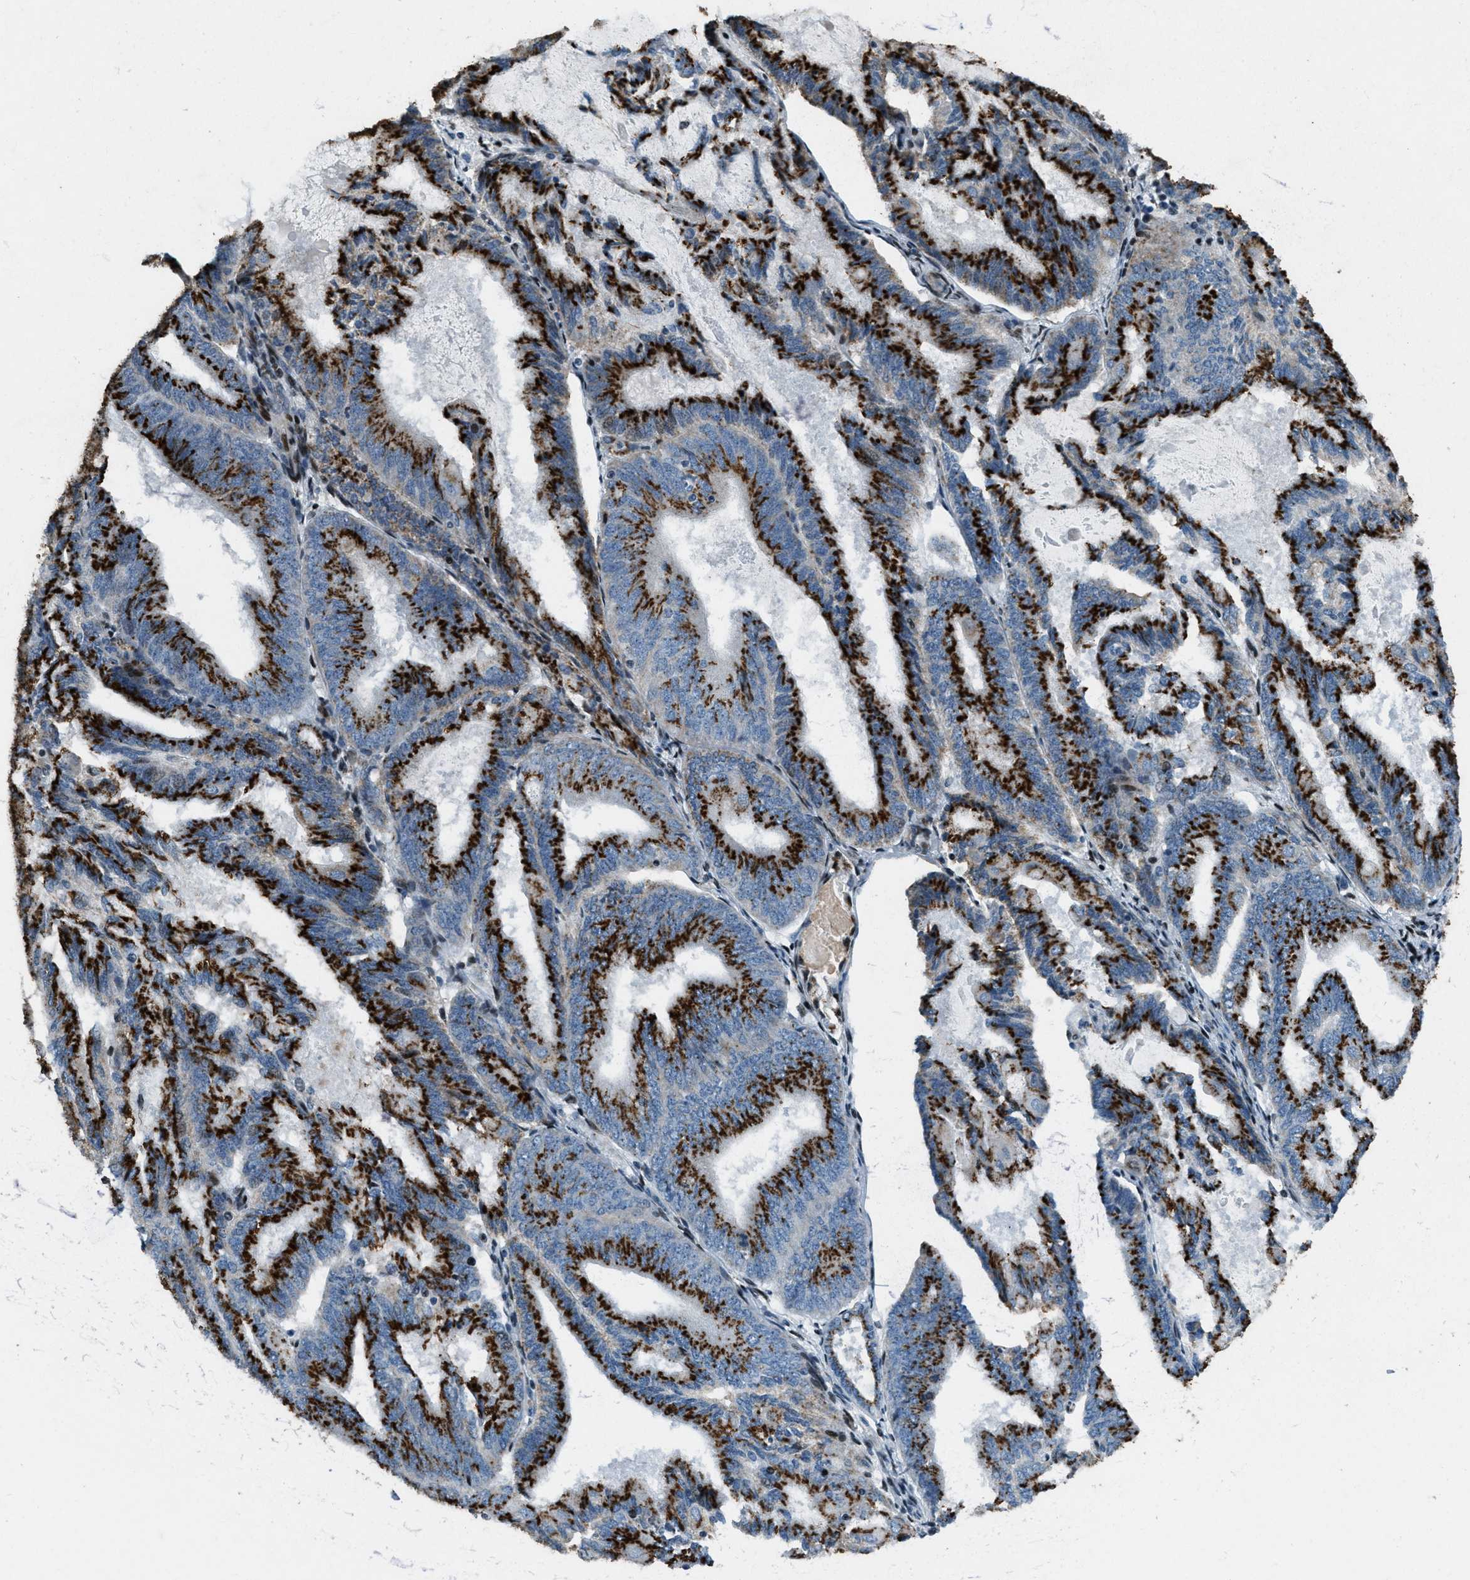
{"staining": {"intensity": "strong", "quantity": ">75%", "location": "cytoplasmic/membranous"}, "tissue": "endometrial cancer", "cell_type": "Tumor cells", "image_type": "cancer", "snomed": [{"axis": "morphology", "description": "Adenocarcinoma, NOS"}, {"axis": "topography", "description": "Endometrium"}], "caption": "Endometrial cancer stained with immunohistochemistry (IHC) displays strong cytoplasmic/membranous expression in approximately >75% of tumor cells. The protein of interest is shown in brown color, while the nuclei are stained blue.", "gene": "GPC6", "patient": {"sex": "female", "age": 81}}